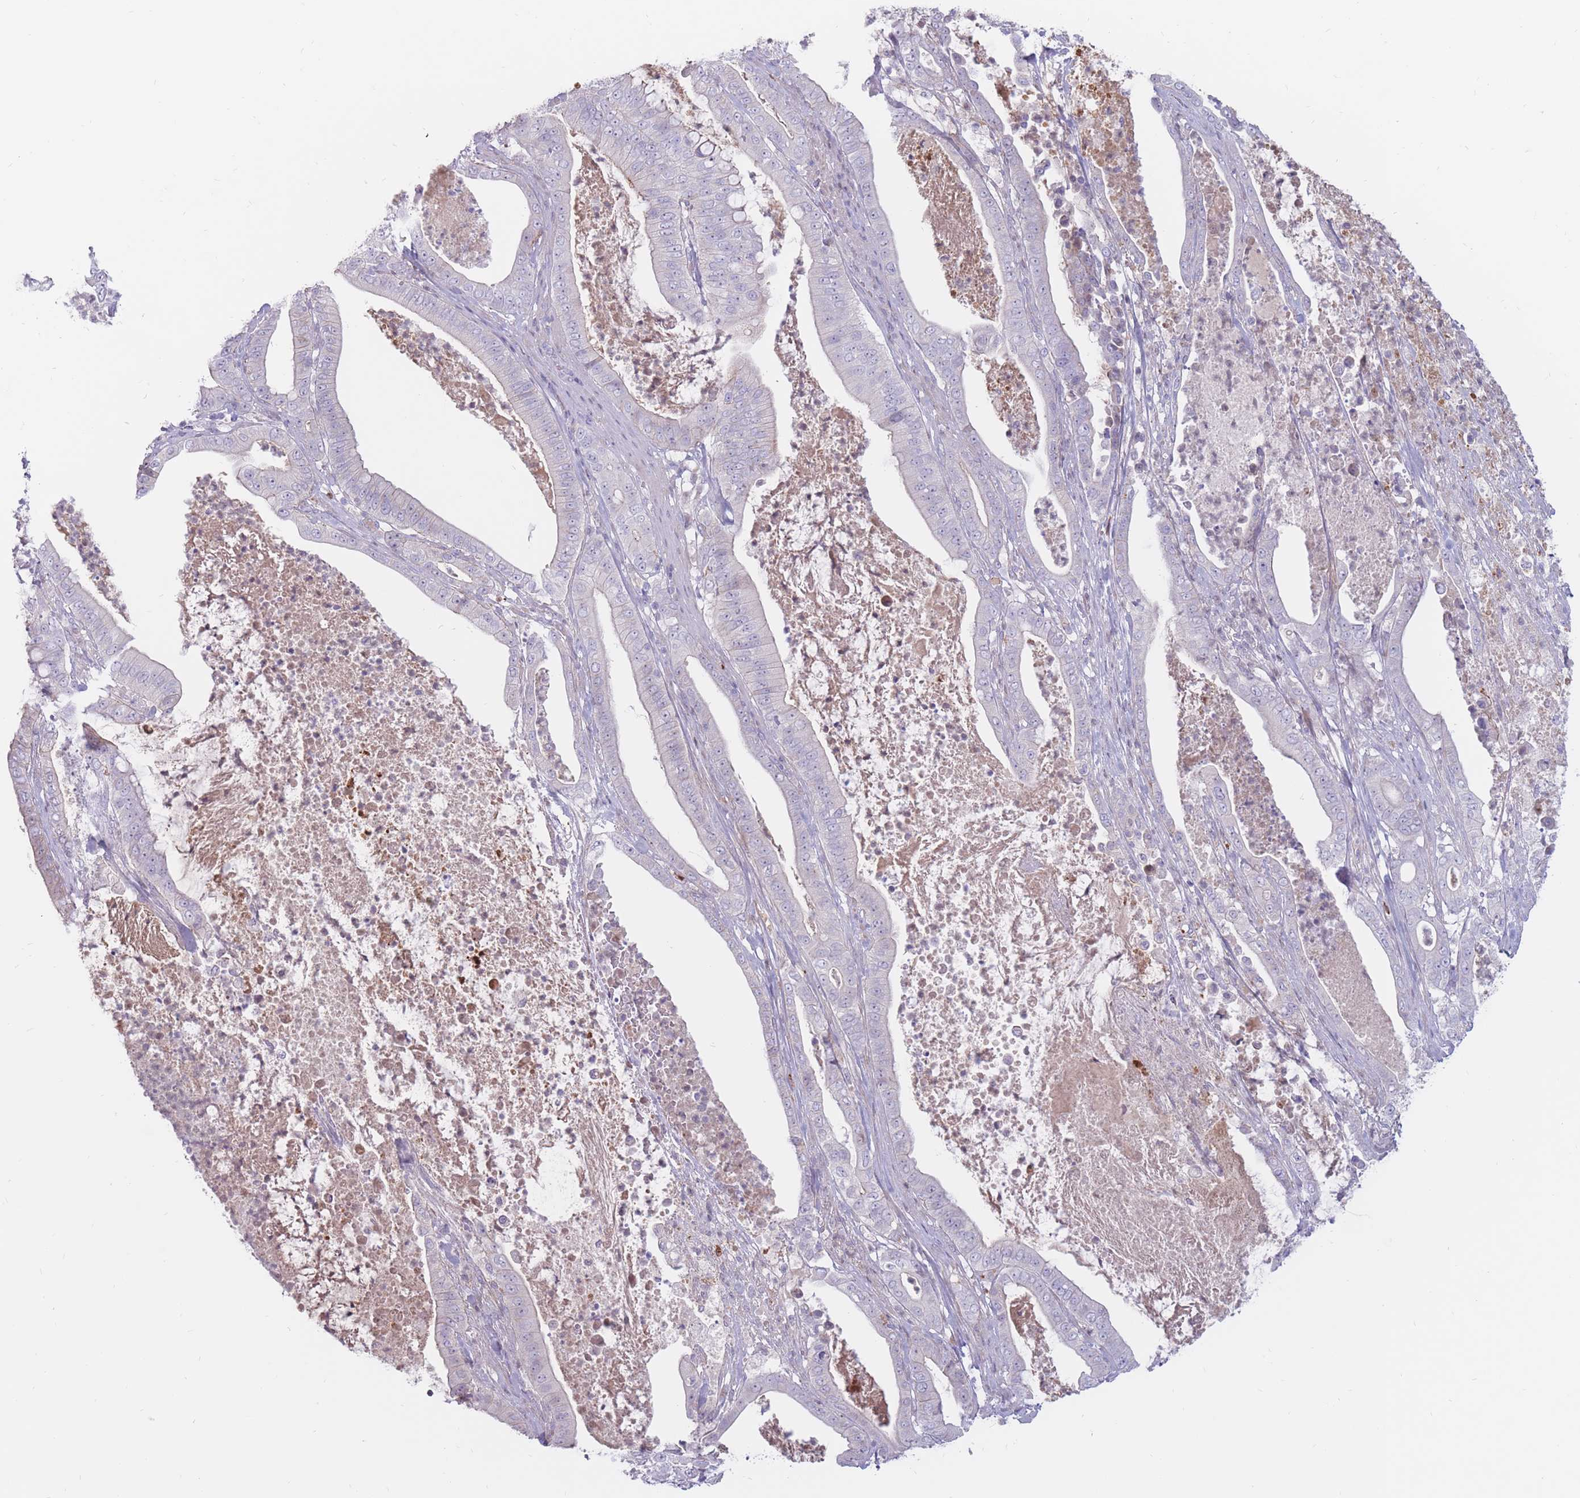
{"staining": {"intensity": "negative", "quantity": "none", "location": "none"}, "tissue": "pancreatic cancer", "cell_type": "Tumor cells", "image_type": "cancer", "snomed": [{"axis": "morphology", "description": "Adenocarcinoma, NOS"}, {"axis": "topography", "description": "Pancreas"}], "caption": "Pancreatic cancer stained for a protein using IHC displays no staining tumor cells.", "gene": "PTGDR", "patient": {"sex": "male", "age": 71}}